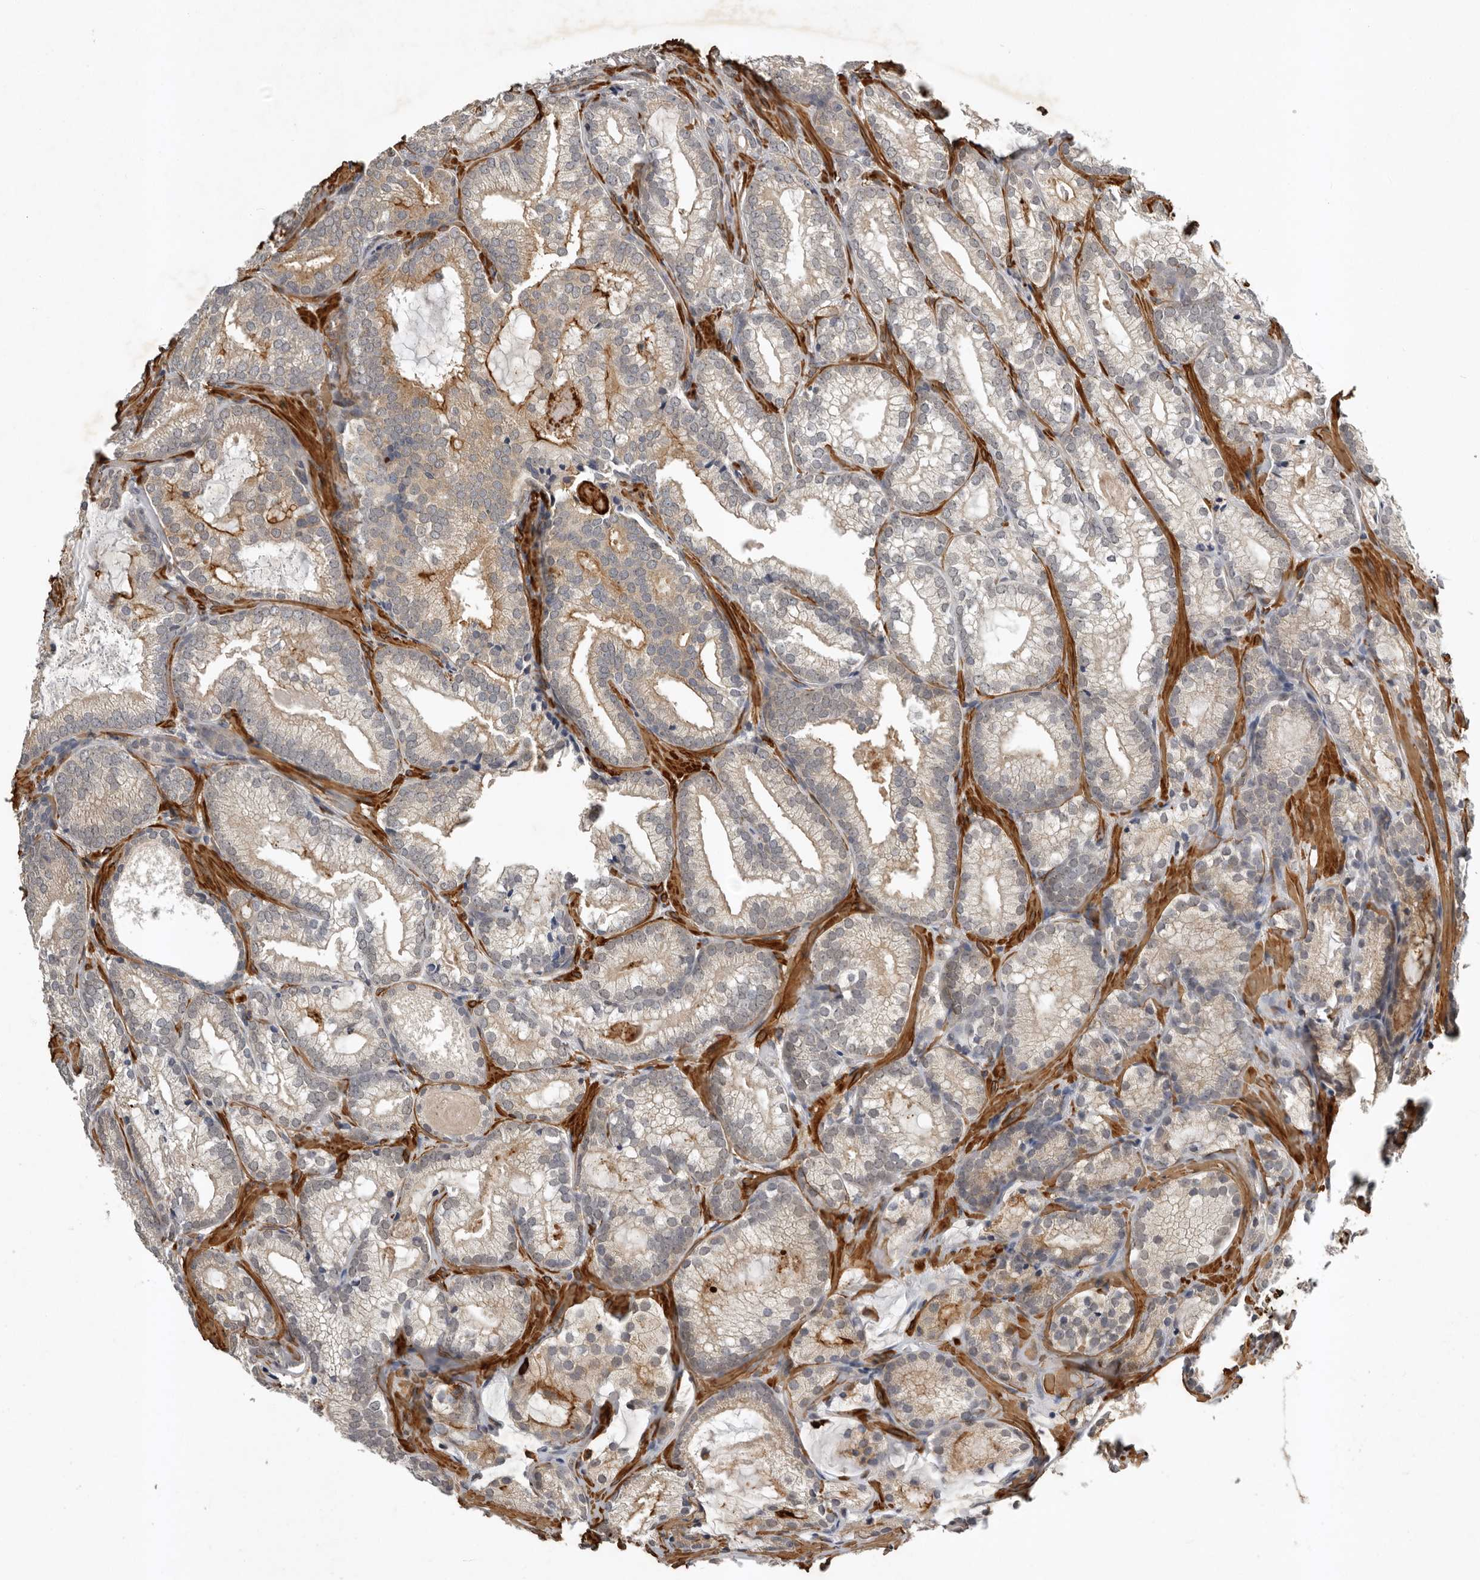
{"staining": {"intensity": "moderate", "quantity": "<25%", "location": "cytoplasmic/membranous"}, "tissue": "prostate cancer", "cell_type": "Tumor cells", "image_type": "cancer", "snomed": [{"axis": "morphology", "description": "Adenocarcinoma, Low grade"}, {"axis": "topography", "description": "Prostate"}], "caption": "This histopathology image demonstrates prostate cancer stained with immunohistochemistry to label a protein in brown. The cytoplasmic/membranous of tumor cells show moderate positivity for the protein. Nuclei are counter-stained blue.", "gene": "RNF157", "patient": {"sex": "male", "age": 72}}